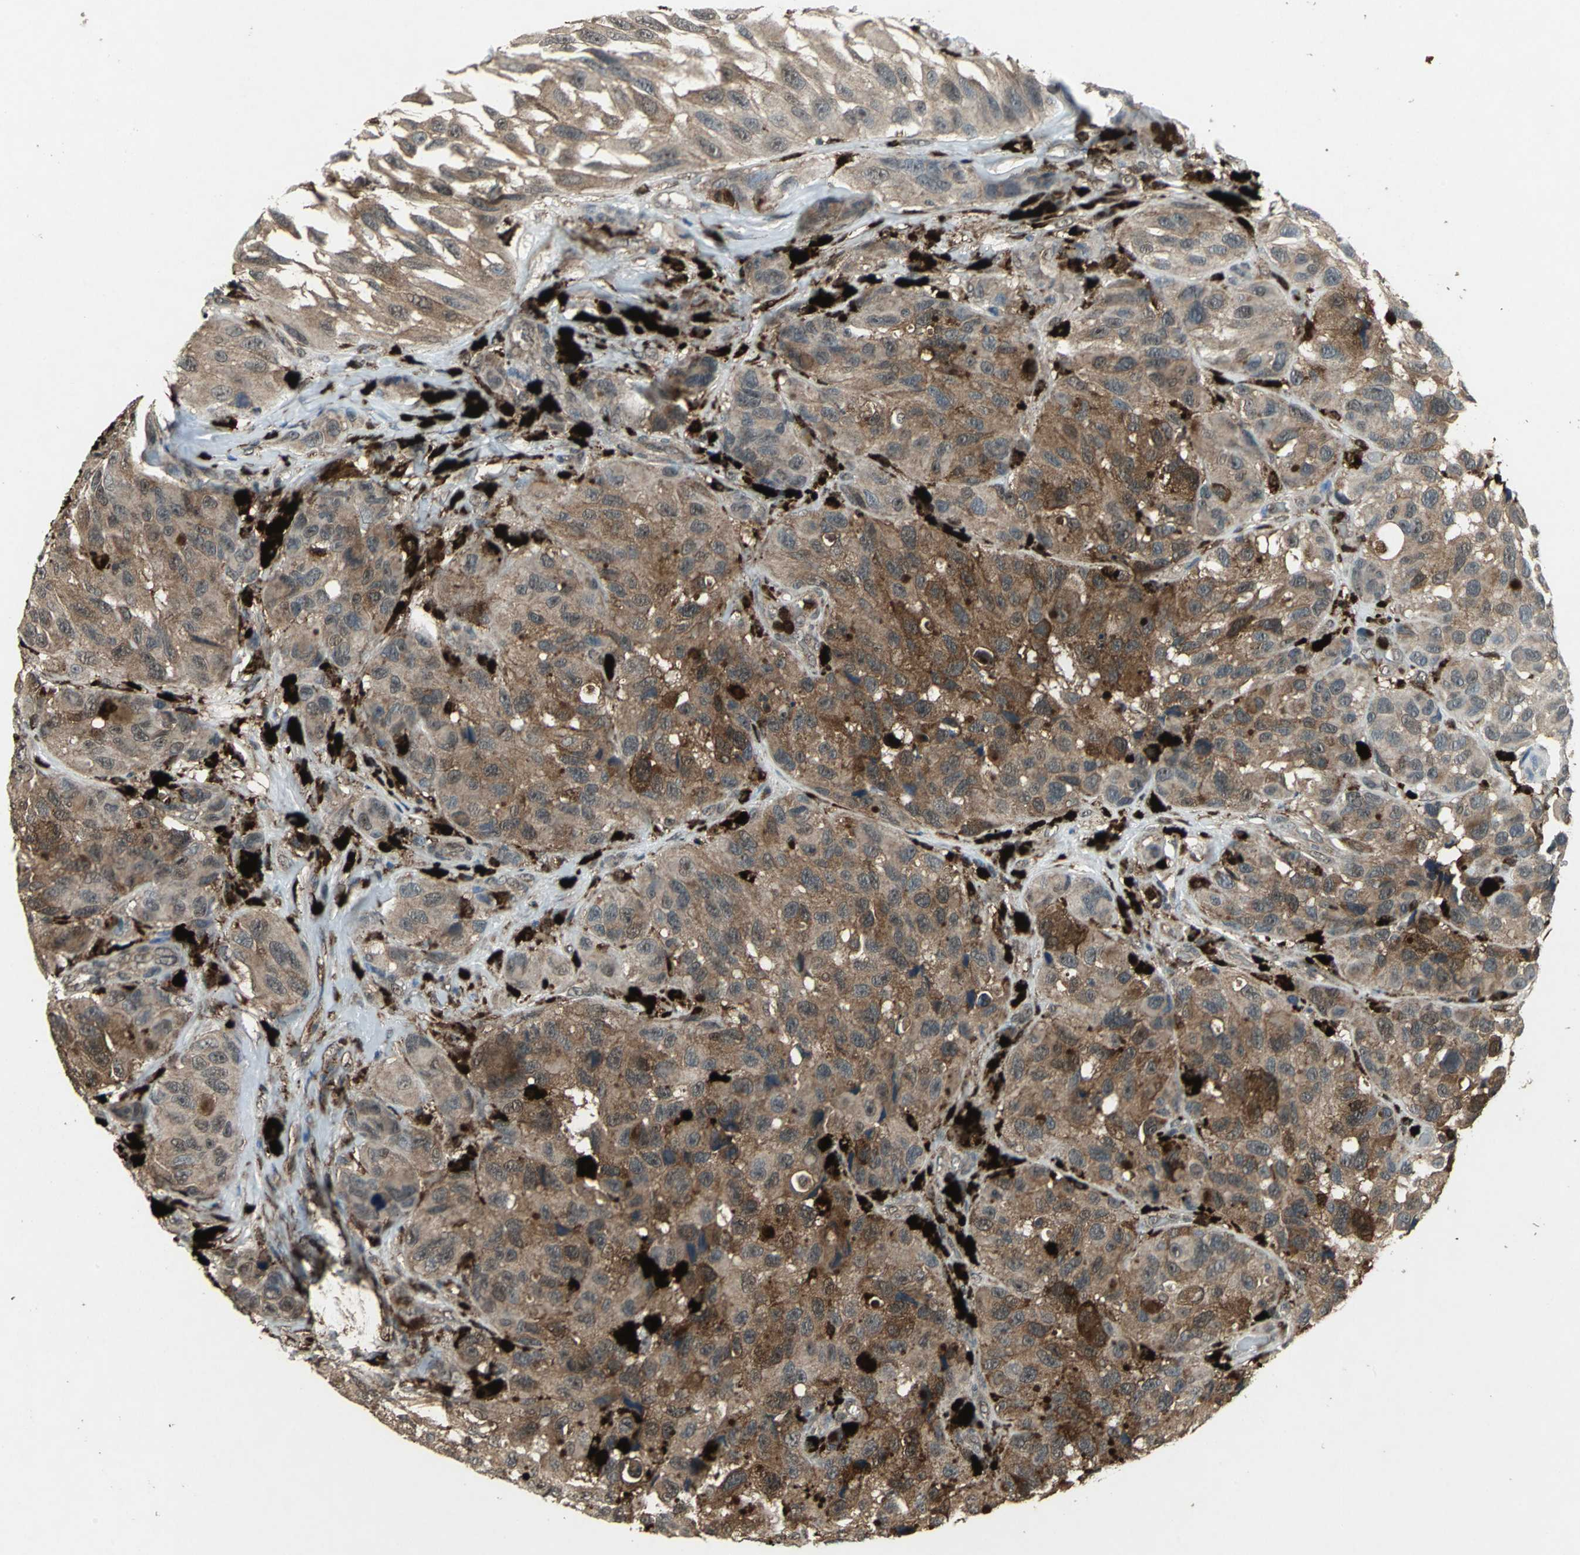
{"staining": {"intensity": "strong", "quantity": ">75%", "location": "cytoplasmic/membranous"}, "tissue": "melanoma", "cell_type": "Tumor cells", "image_type": "cancer", "snomed": [{"axis": "morphology", "description": "Malignant melanoma, NOS"}, {"axis": "topography", "description": "Skin"}], "caption": "DAB (3,3'-diaminobenzidine) immunohistochemical staining of human malignant melanoma shows strong cytoplasmic/membranous protein expression in approximately >75% of tumor cells.", "gene": "PYCARD", "patient": {"sex": "female", "age": 73}}